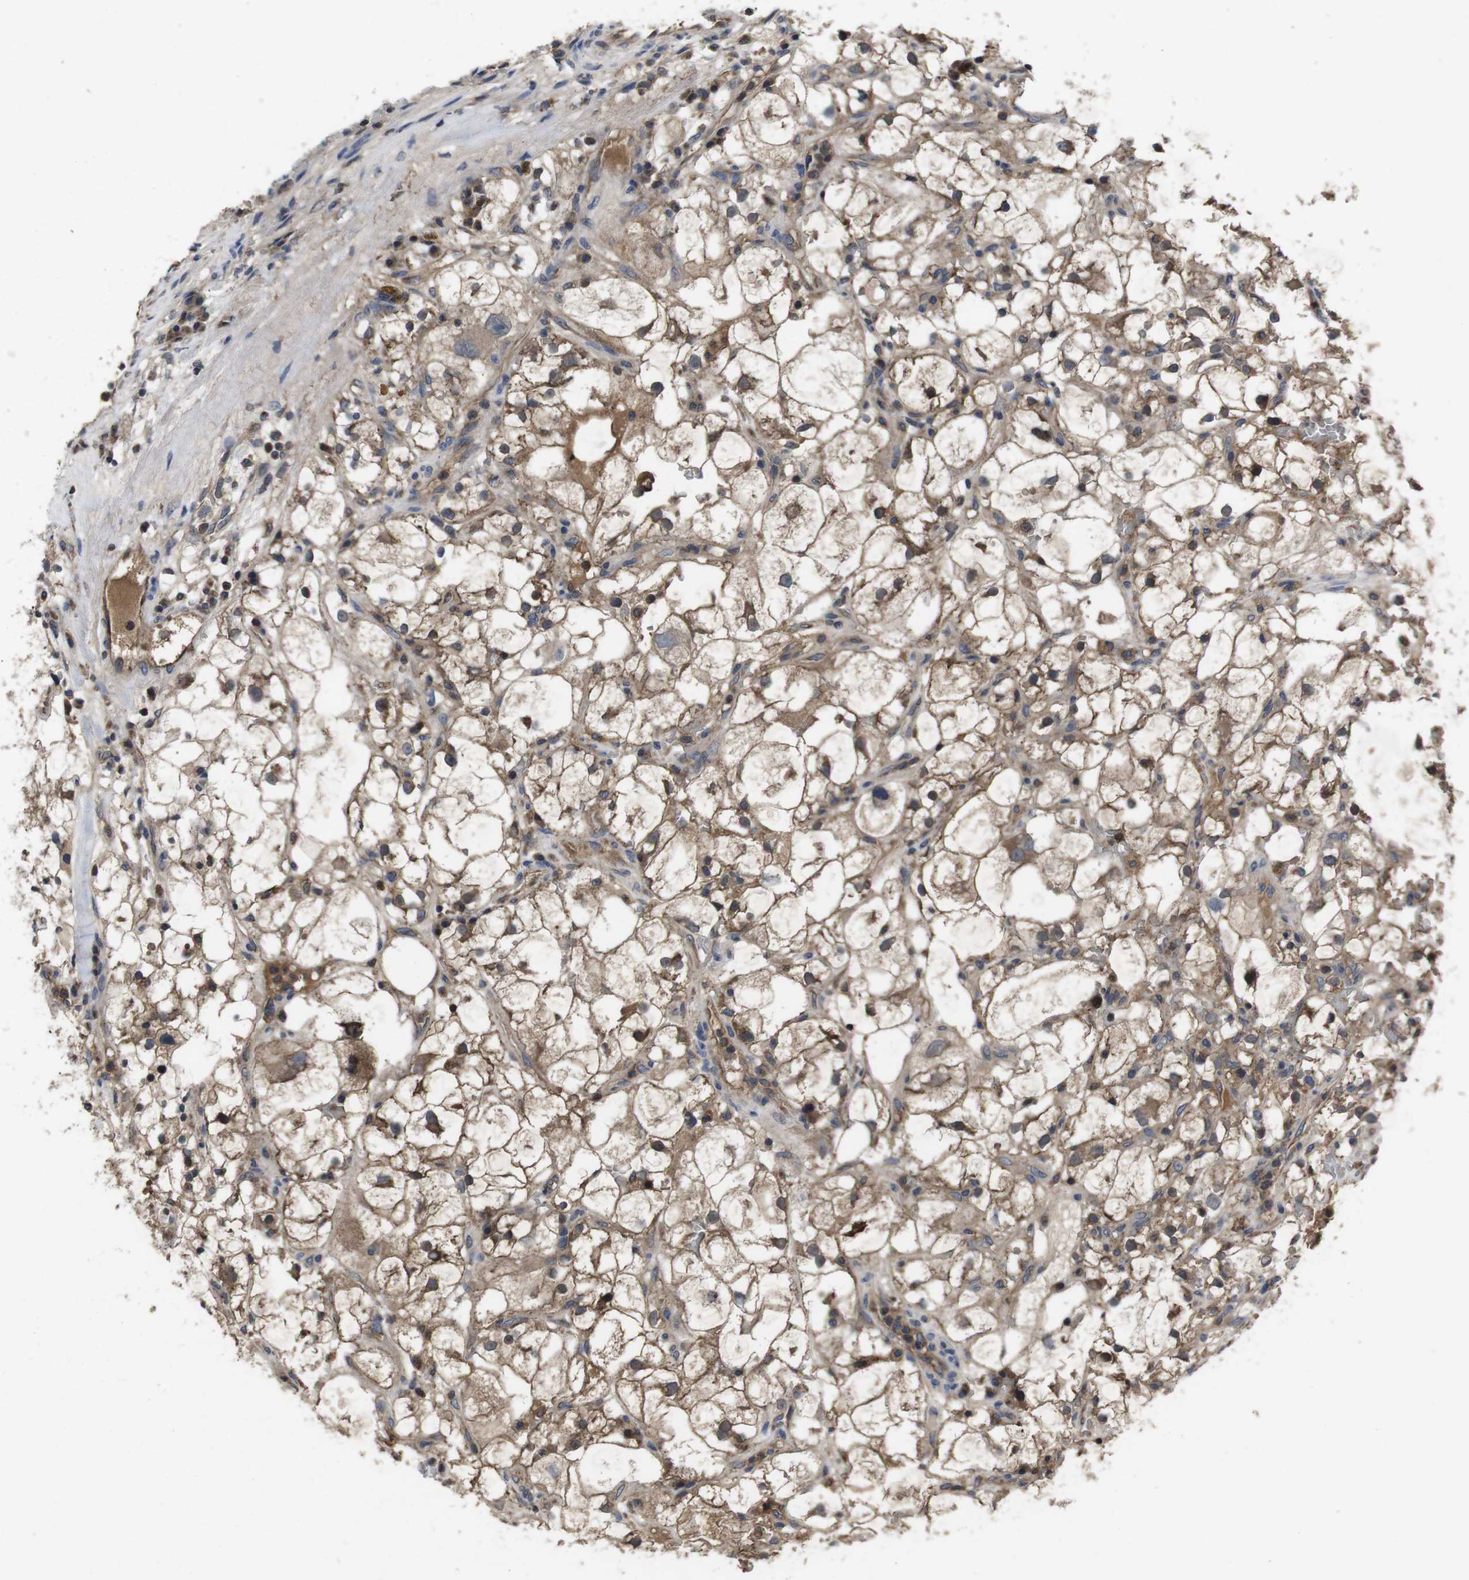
{"staining": {"intensity": "moderate", "quantity": ">75%", "location": "cytoplasmic/membranous"}, "tissue": "renal cancer", "cell_type": "Tumor cells", "image_type": "cancer", "snomed": [{"axis": "morphology", "description": "Adenocarcinoma, NOS"}, {"axis": "topography", "description": "Kidney"}], "caption": "IHC image of human renal cancer stained for a protein (brown), which shows medium levels of moderate cytoplasmic/membranous staining in approximately >75% of tumor cells.", "gene": "CXCL11", "patient": {"sex": "female", "age": 60}}